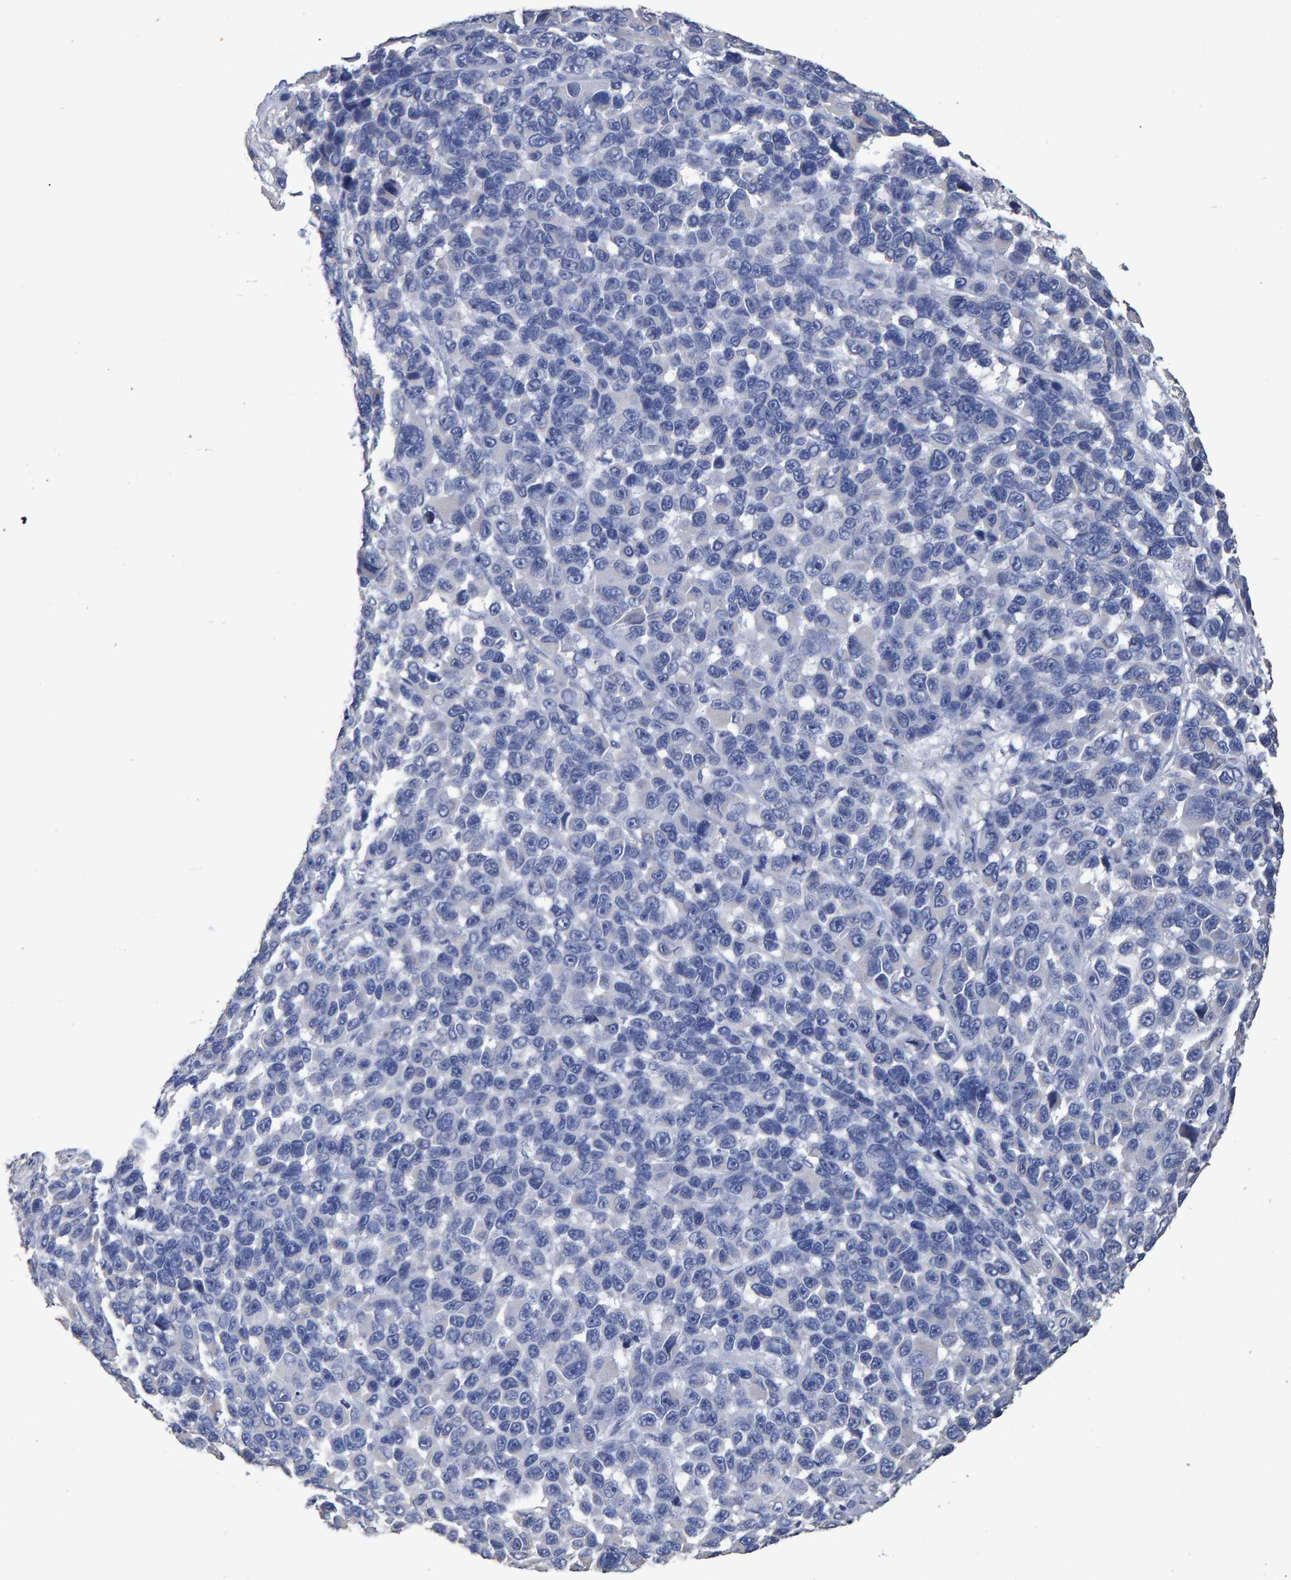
{"staining": {"intensity": "negative", "quantity": "none", "location": "none"}, "tissue": "melanoma", "cell_type": "Tumor cells", "image_type": "cancer", "snomed": [{"axis": "morphology", "description": "Malignant melanoma, NOS"}, {"axis": "topography", "description": "Skin"}], "caption": "Immunohistochemistry (IHC) micrograph of human melanoma stained for a protein (brown), which reveals no expression in tumor cells.", "gene": "HEMGN", "patient": {"sex": "male", "age": 53}}